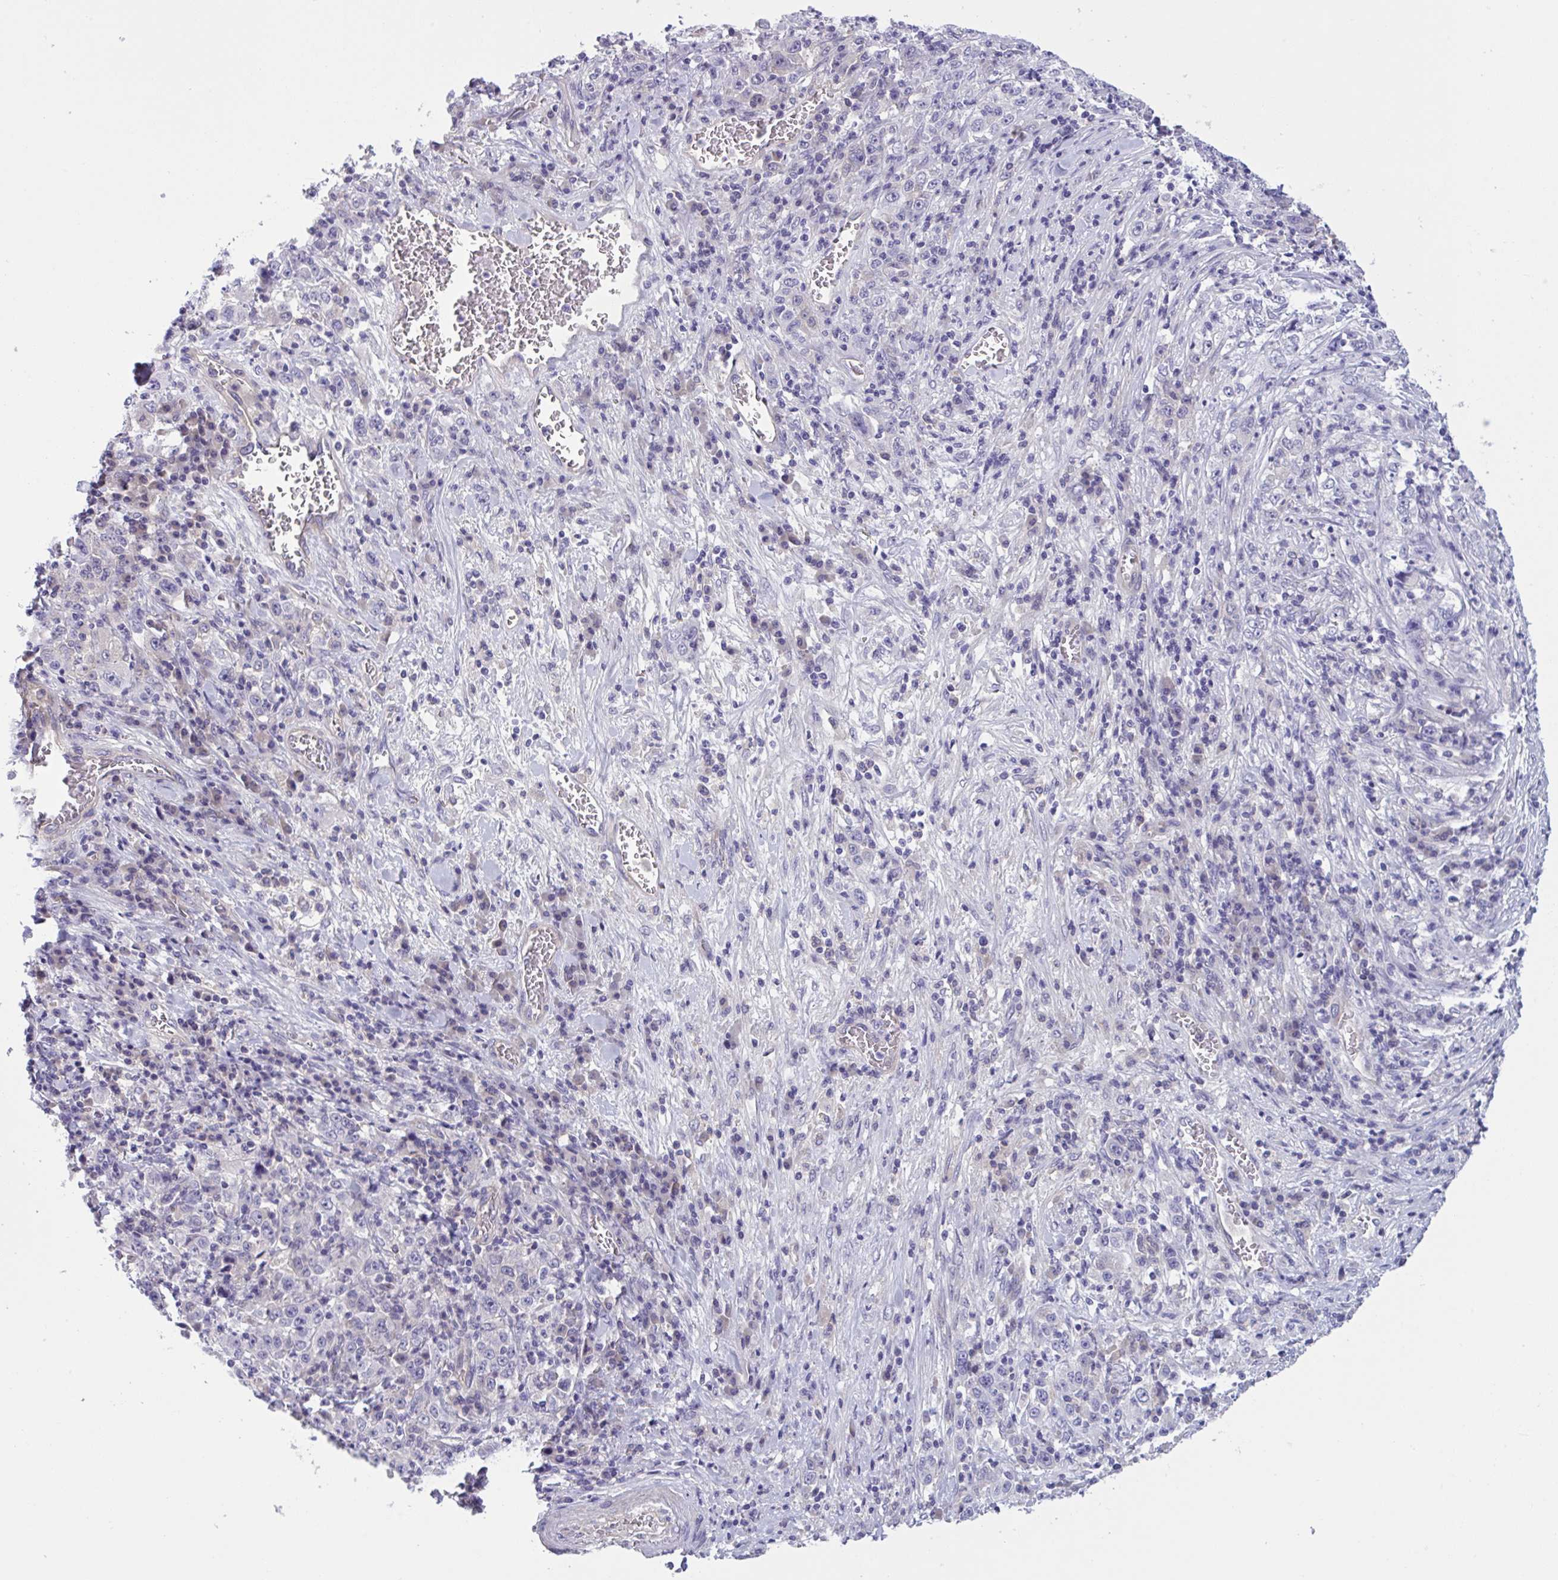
{"staining": {"intensity": "negative", "quantity": "none", "location": "none"}, "tissue": "stomach cancer", "cell_type": "Tumor cells", "image_type": "cancer", "snomed": [{"axis": "morphology", "description": "Normal tissue, NOS"}, {"axis": "morphology", "description": "Adenocarcinoma, NOS"}, {"axis": "topography", "description": "Stomach, upper"}, {"axis": "topography", "description": "Stomach"}], "caption": "There is no significant staining in tumor cells of stomach adenocarcinoma. (Brightfield microscopy of DAB IHC at high magnification).", "gene": "TTC7B", "patient": {"sex": "male", "age": 59}}